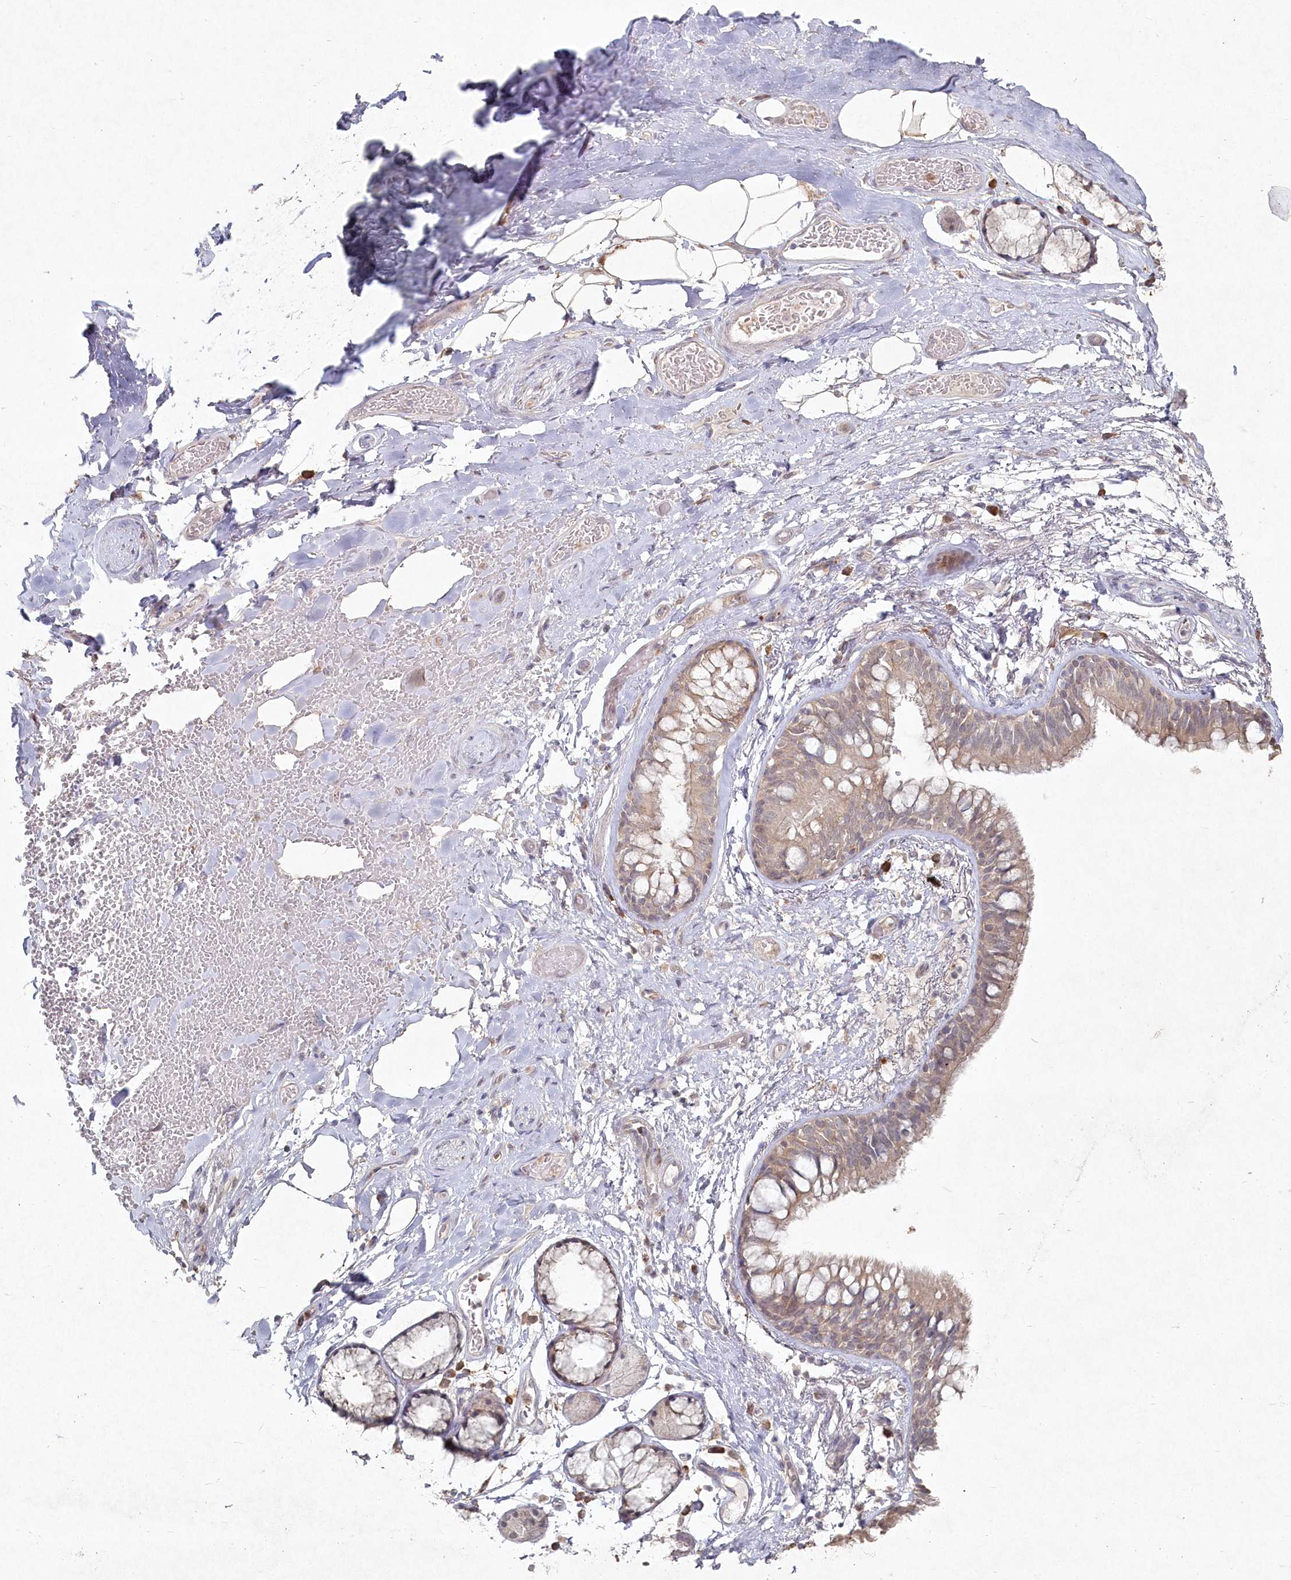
{"staining": {"intensity": "weak", "quantity": ">75%", "location": "cytoplasmic/membranous"}, "tissue": "adipose tissue", "cell_type": "Adipocytes", "image_type": "normal", "snomed": [{"axis": "morphology", "description": "Normal tissue, NOS"}, {"axis": "topography", "description": "Cartilage tissue"}, {"axis": "topography", "description": "Bronchus"}], "caption": "High-power microscopy captured an immunohistochemistry (IHC) photomicrograph of benign adipose tissue, revealing weak cytoplasmic/membranous expression in approximately >75% of adipocytes.", "gene": "TGFBRAP1", "patient": {"sex": "female", "age": 73}}